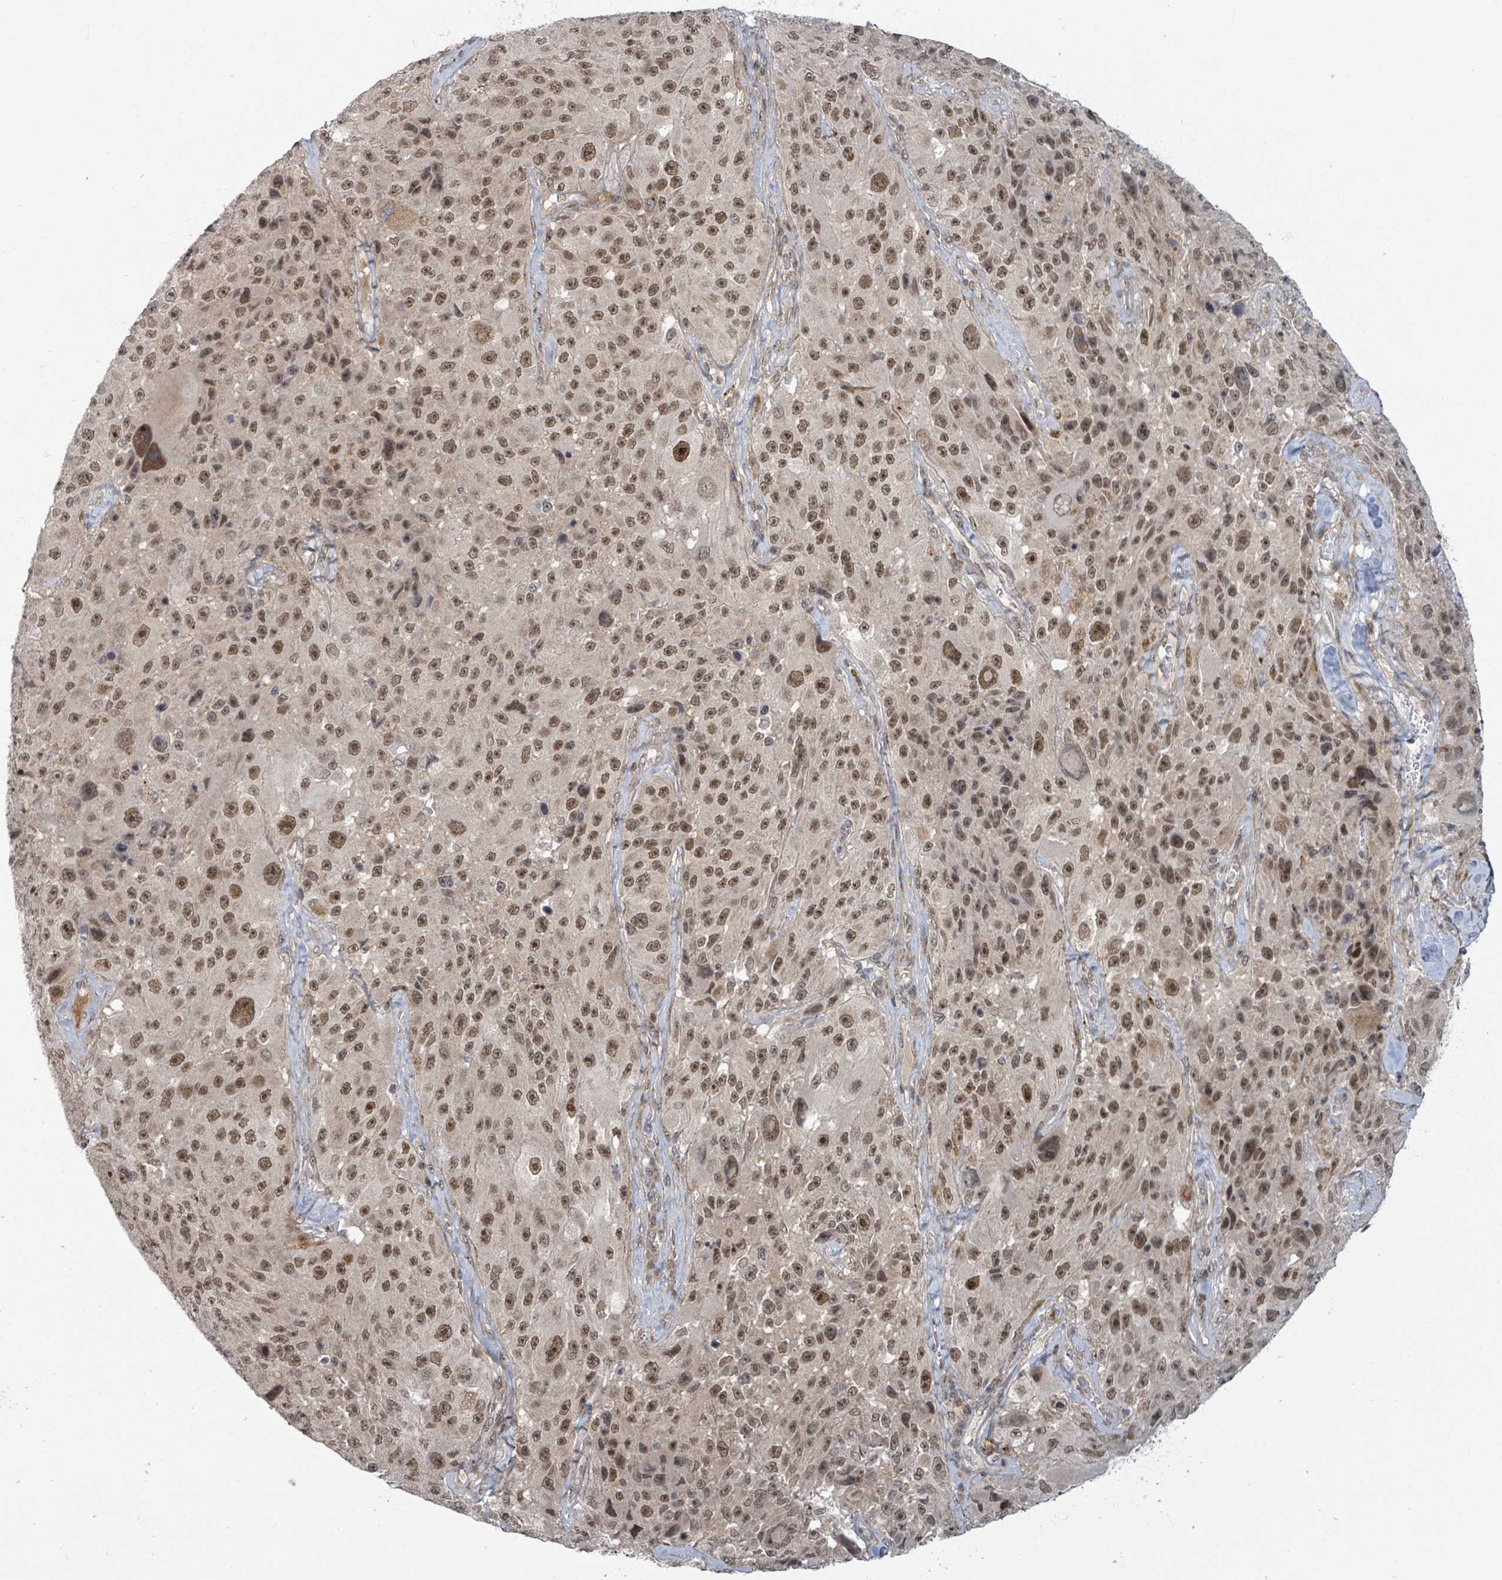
{"staining": {"intensity": "moderate", "quantity": ">75%", "location": "nuclear"}, "tissue": "melanoma", "cell_type": "Tumor cells", "image_type": "cancer", "snomed": [{"axis": "morphology", "description": "Malignant melanoma, Metastatic site"}, {"axis": "topography", "description": "Lymph node"}], "caption": "Approximately >75% of tumor cells in human melanoma exhibit moderate nuclear protein expression as visualized by brown immunohistochemical staining.", "gene": "GTF3C1", "patient": {"sex": "male", "age": 62}}